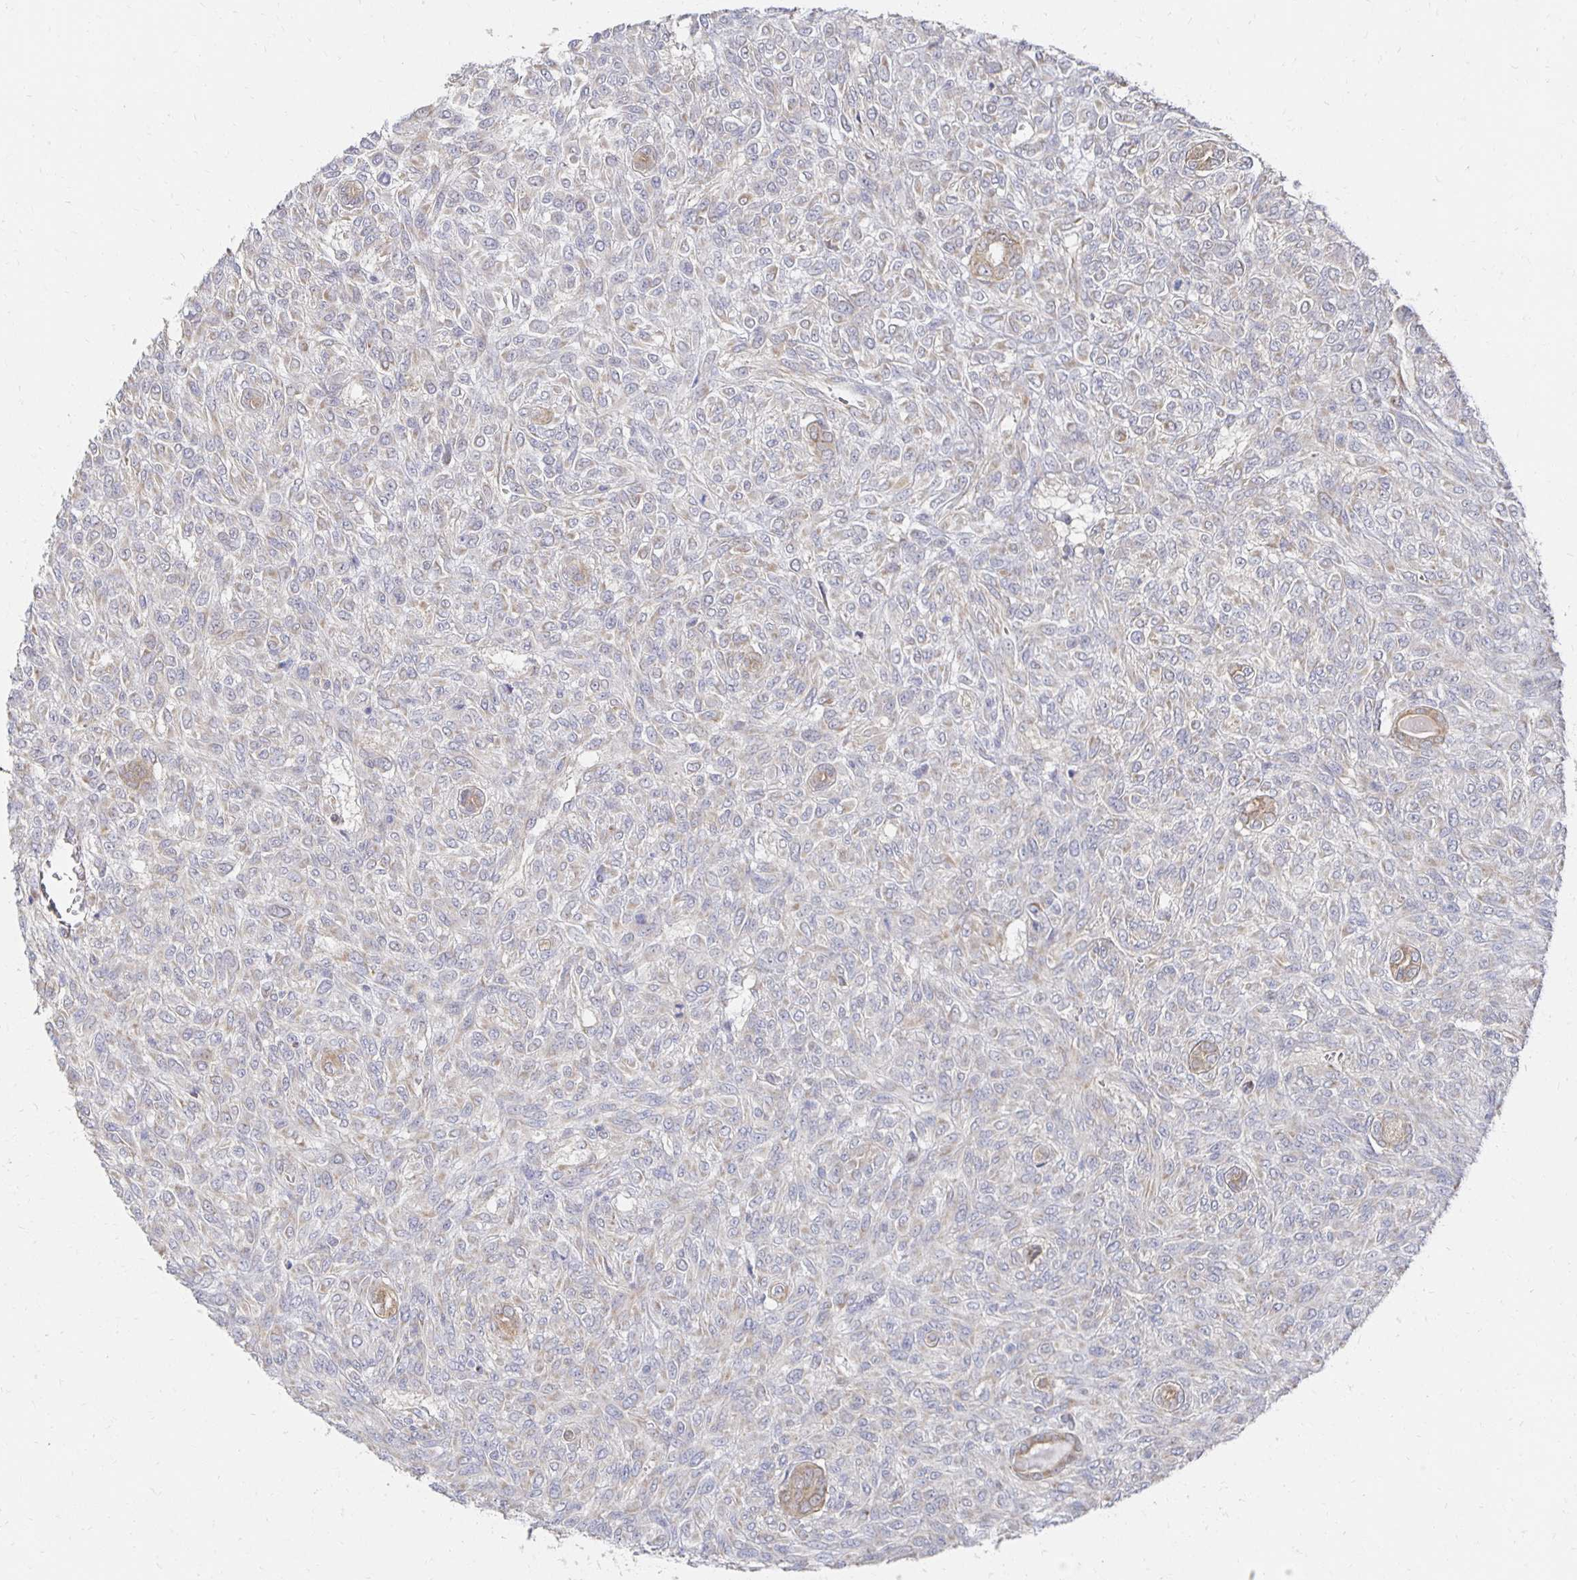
{"staining": {"intensity": "negative", "quantity": "none", "location": "none"}, "tissue": "renal cancer", "cell_type": "Tumor cells", "image_type": "cancer", "snomed": [{"axis": "morphology", "description": "Adenocarcinoma, NOS"}, {"axis": "topography", "description": "Kidney"}], "caption": "An immunohistochemistry photomicrograph of renal cancer (adenocarcinoma) is shown. There is no staining in tumor cells of renal cancer (adenocarcinoma).", "gene": "NKX2-8", "patient": {"sex": "male", "age": 58}}